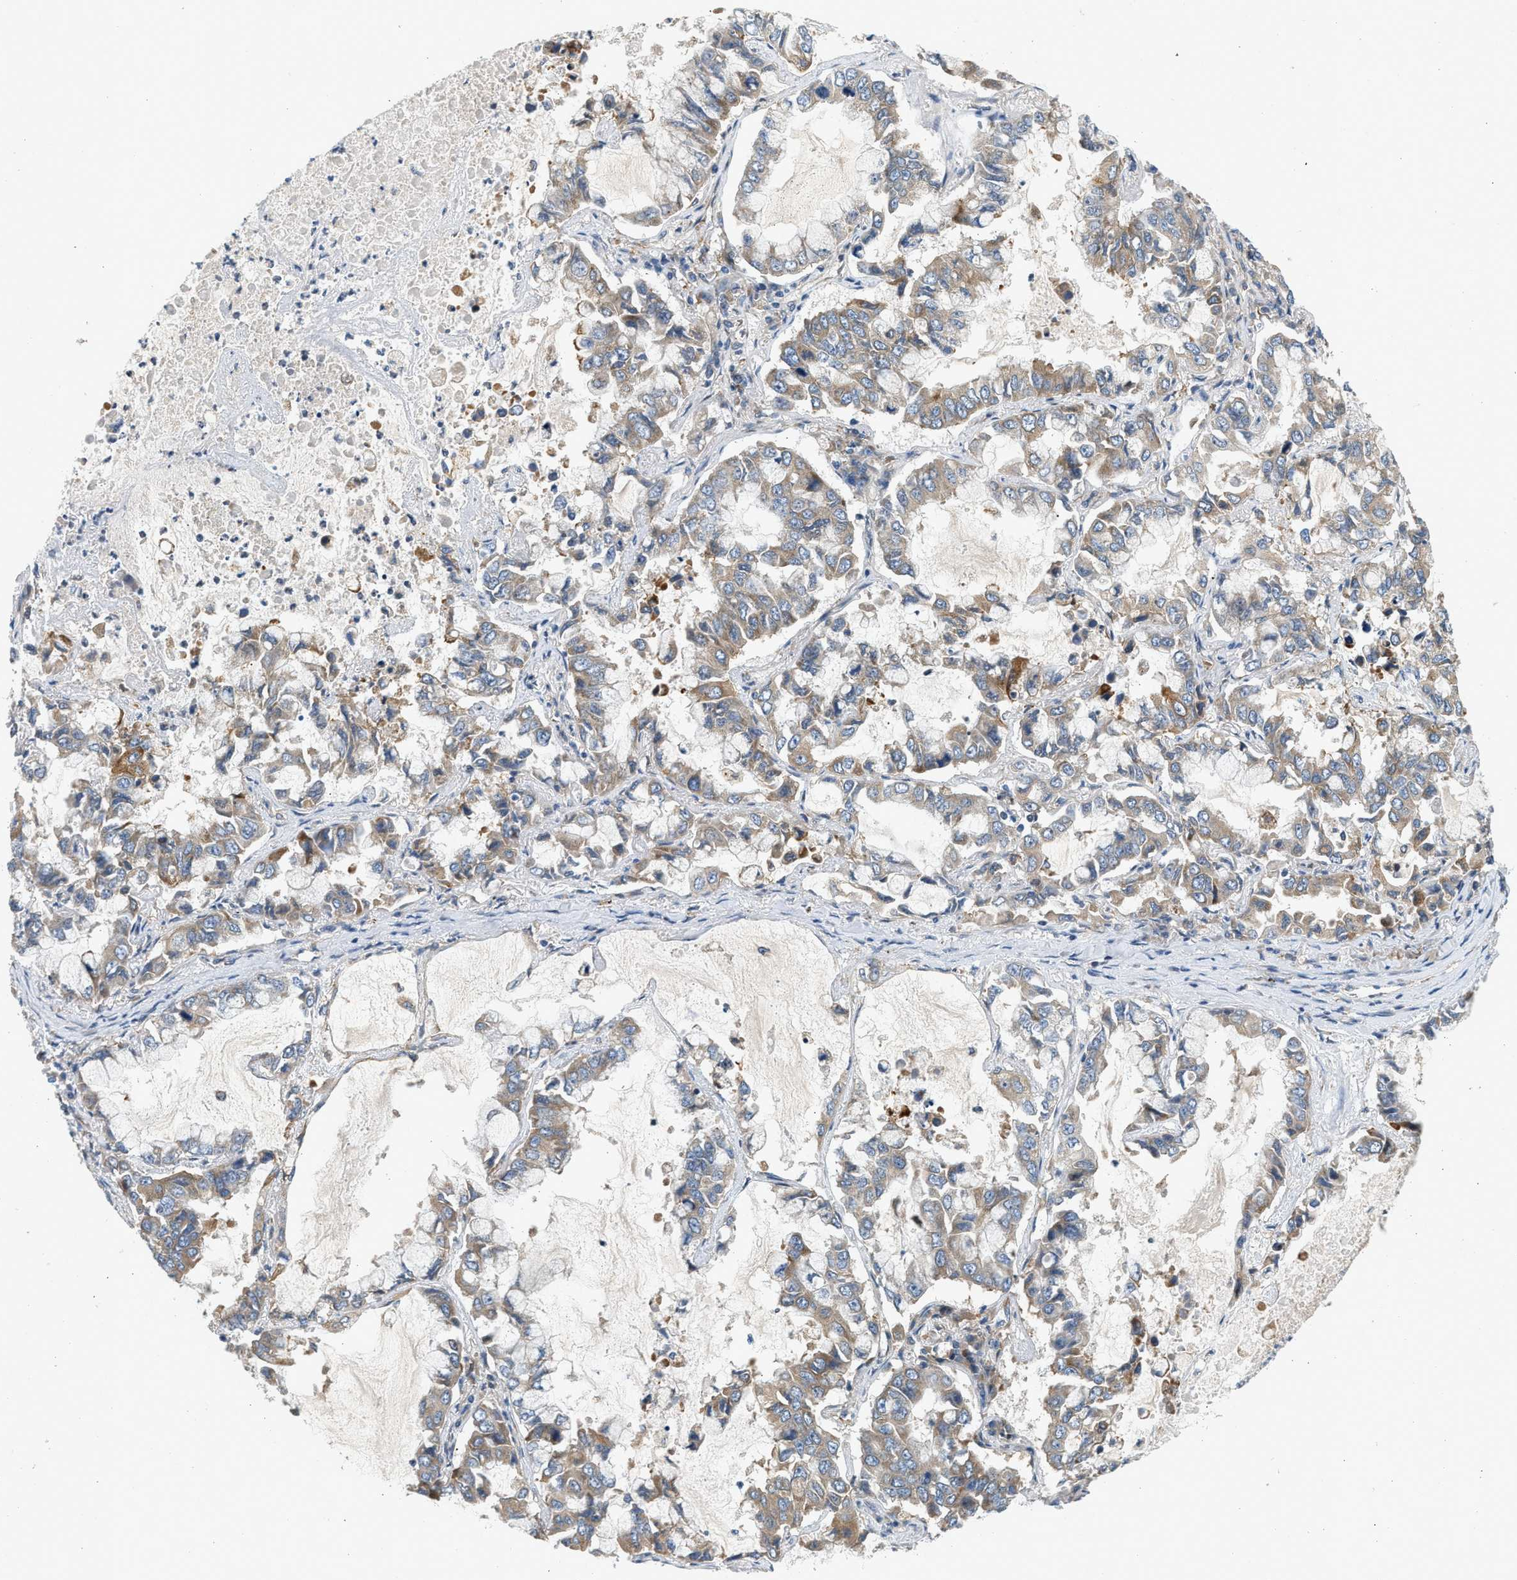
{"staining": {"intensity": "weak", "quantity": ">75%", "location": "cytoplasmic/membranous"}, "tissue": "lung cancer", "cell_type": "Tumor cells", "image_type": "cancer", "snomed": [{"axis": "morphology", "description": "Adenocarcinoma, NOS"}, {"axis": "topography", "description": "Lung"}], "caption": "A brown stain highlights weak cytoplasmic/membranous staining of a protein in human lung adenocarcinoma tumor cells.", "gene": "KDELR2", "patient": {"sex": "male", "age": 64}}